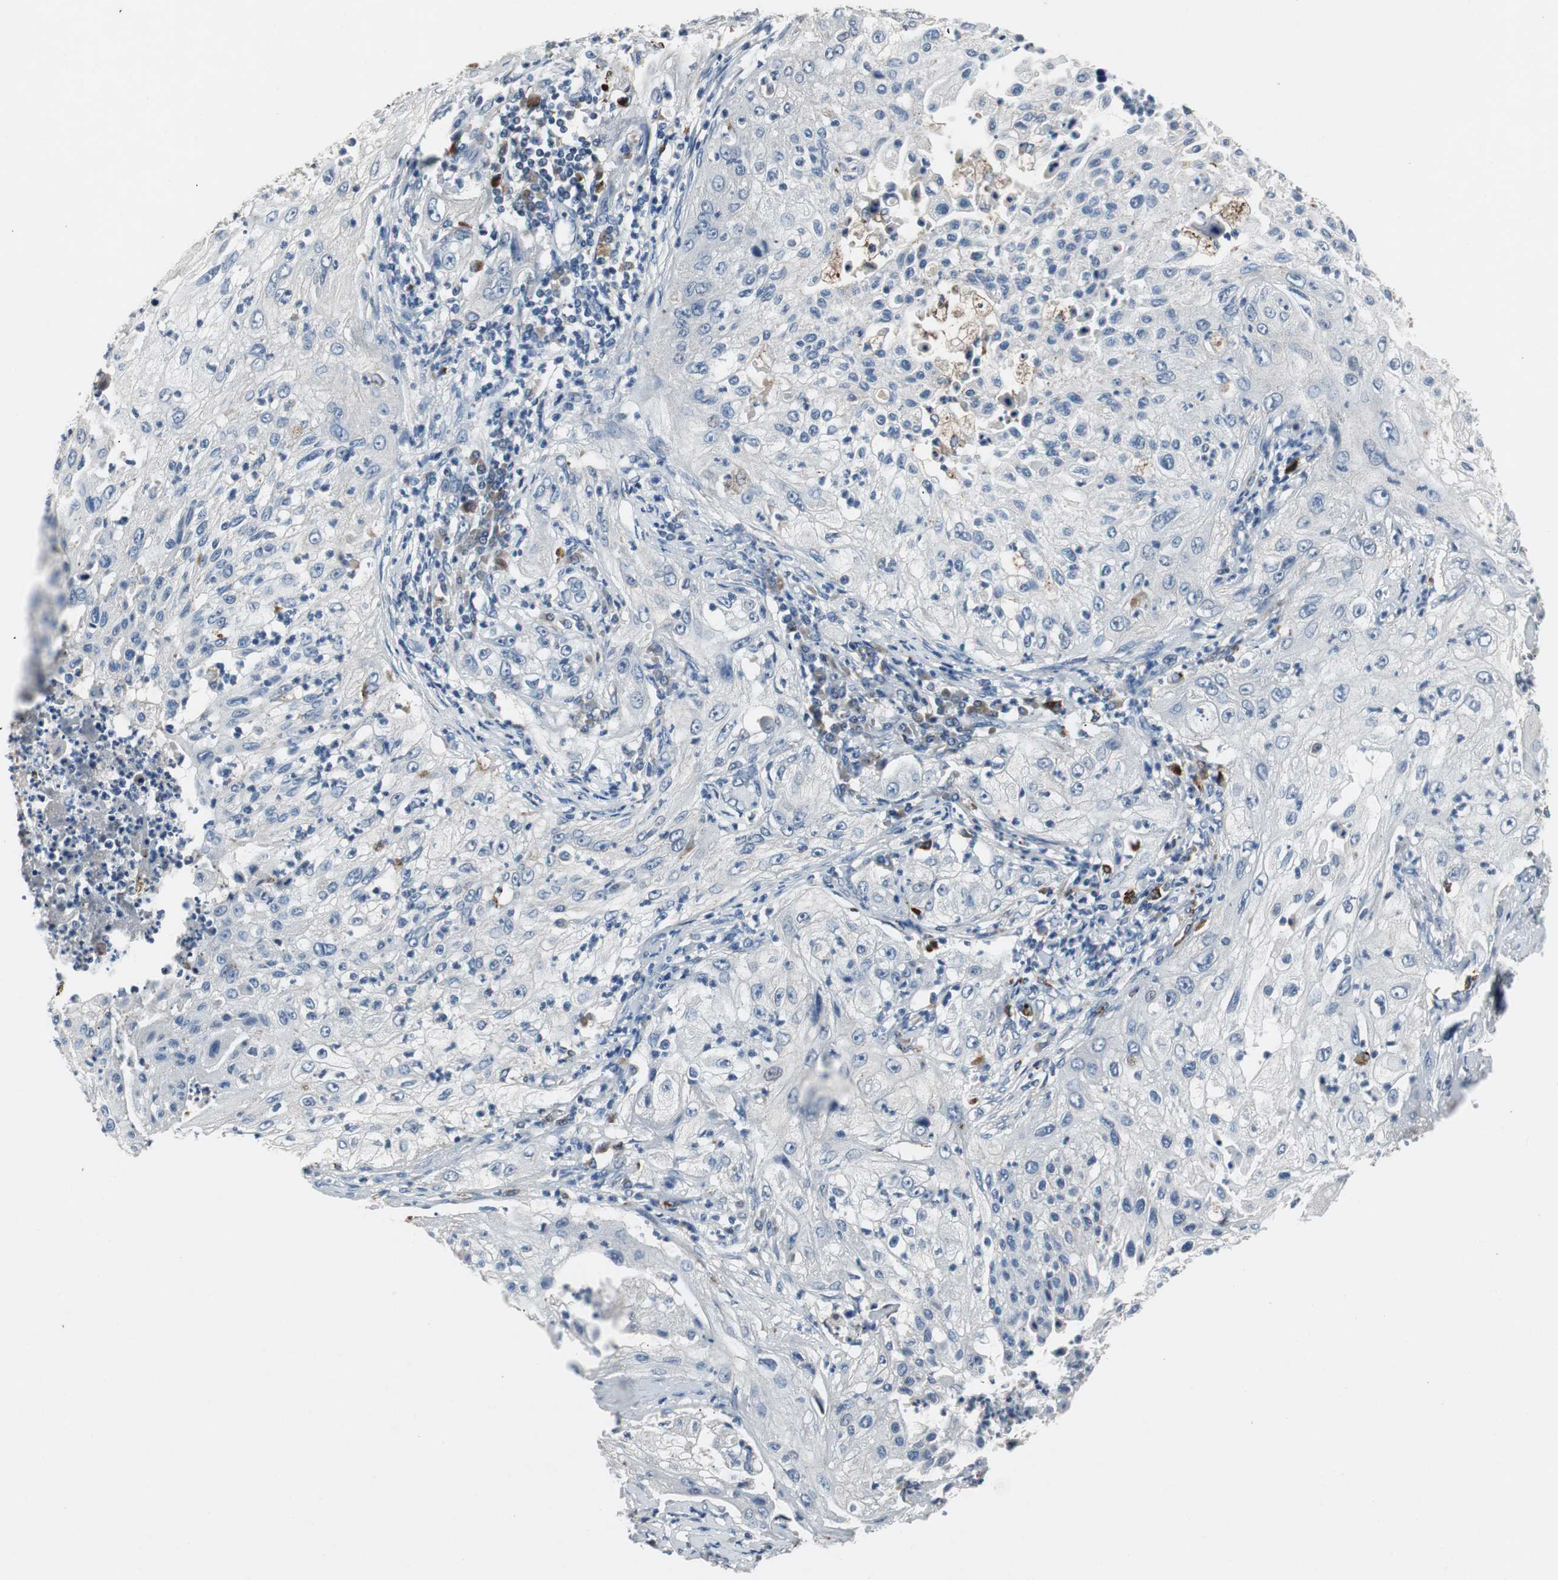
{"staining": {"intensity": "negative", "quantity": "none", "location": "none"}, "tissue": "lung cancer", "cell_type": "Tumor cells", "image_type": "cancer", "snomed": [{"axis": "morphology", "description": "Inflammation, NOS"}, {"axis": "morphology", "description": "Squamous cell carcinoma, NOS"}, {"axis": "topography", "description": "Lymph node"}, {"axis": "topography", "description": "Soft tissue"}, {"axis": "topography", "description": "Lung"}], "caption": "IHC image of squamous cell carcinoma (lung) stained for a protein (brown), which exhibits no positivity in tumor cells.", "gene": "PCYT1B", "patient": {"sex": "male", "age": 66}}